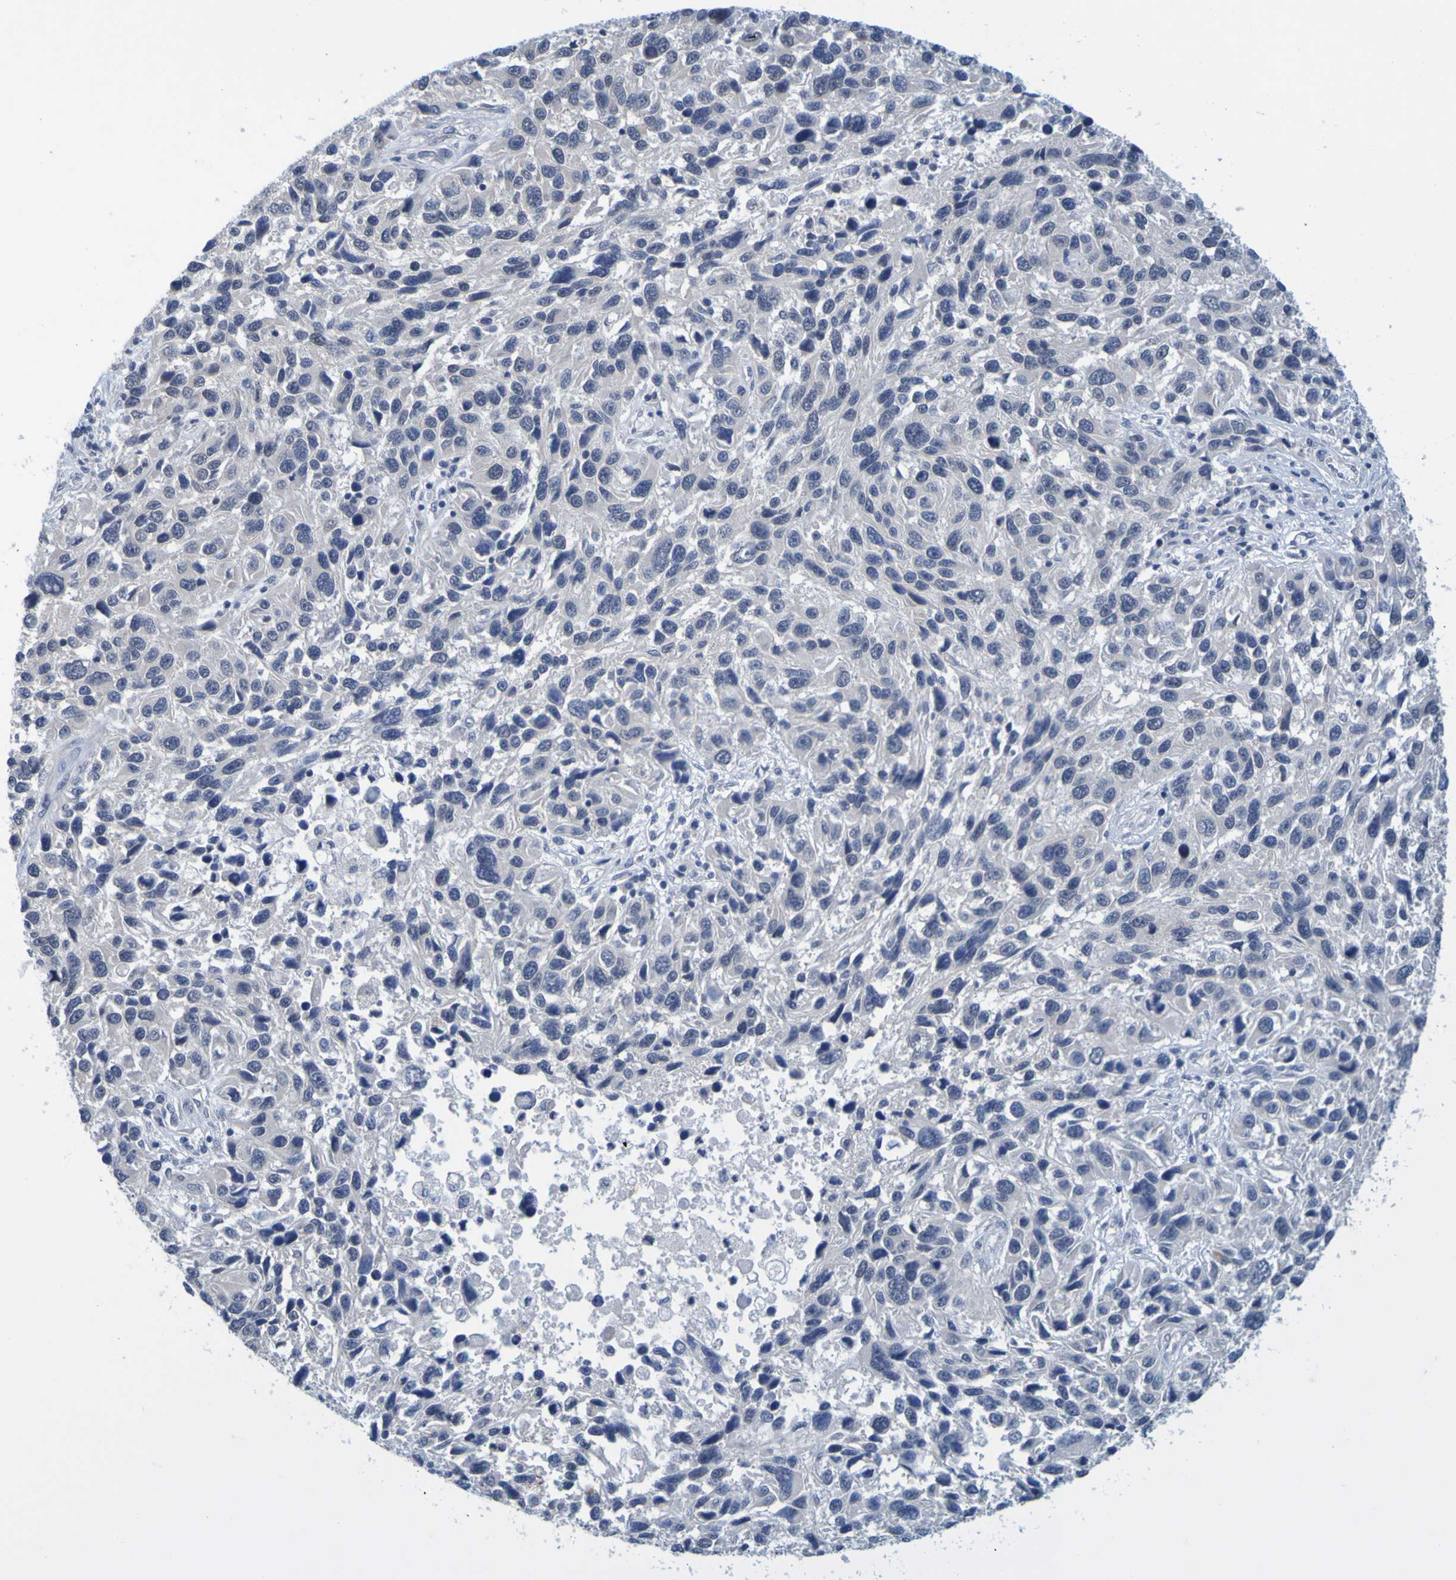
{"staining": {"intensity": "negative", "quantity": "none", "location": "none"}, "tissue": "melanoma", "cell_type": "Tumor cells", "image_type": "cancer", "snomed": [{"axis": "morphology", "description": "Malignant melanoma, NOS"}, {"axis": "topography", "description": "Skin"}], "caption": "A high-resolution micrograph shows IHC staining of malignant melanoma, which reveals no significant positivity in tumor cells. The staining is performed using DAB brown chromogen with nuclei counter-stained in using hematoxylin.", "gene": "ENDOU", "patient": {"sex": "male", "age": 53}}